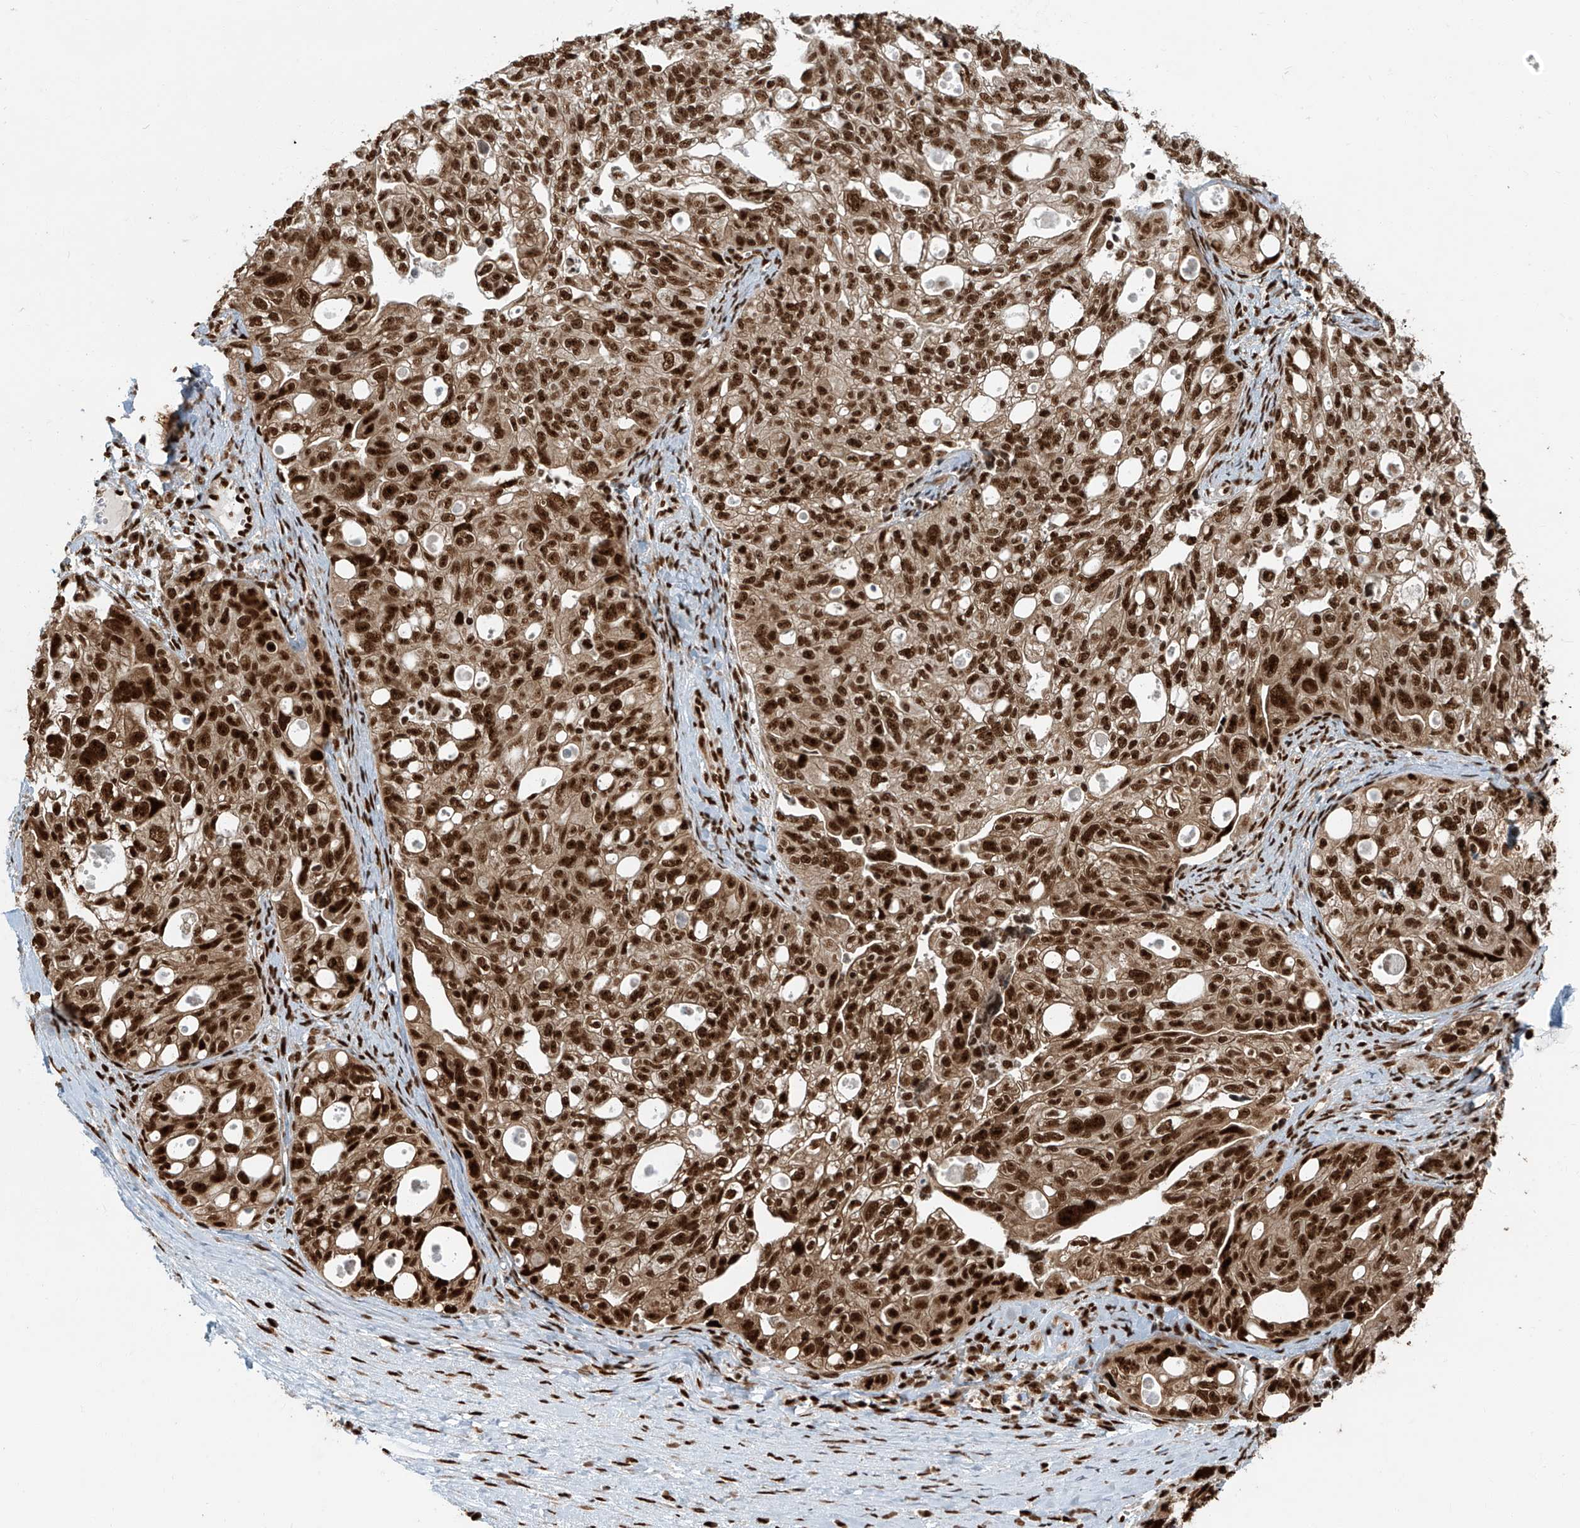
{"staining": {"intensity": "strong", "quantity": ">75%", "location": "nuclear"}, "tissue": "ovarian cancer", "cell_type": "Tumor cells", "image_type": "cancer", "snomed": [{"axis": "morphology", "description": "Carcinoma, NOS"}, {"axis": "morphology", "description": "Cystadenocarcinoma, serous, NOS"}, {"axis": "topography", "description": "Ovary"}], "caption": "Immunohistochemical staining of human ovarian carcinoma shows strong nuclear protein staining in about >75% of tumor cells.", "gene": "FAM193B", "patient": {"sex": "female", "age": 69}}